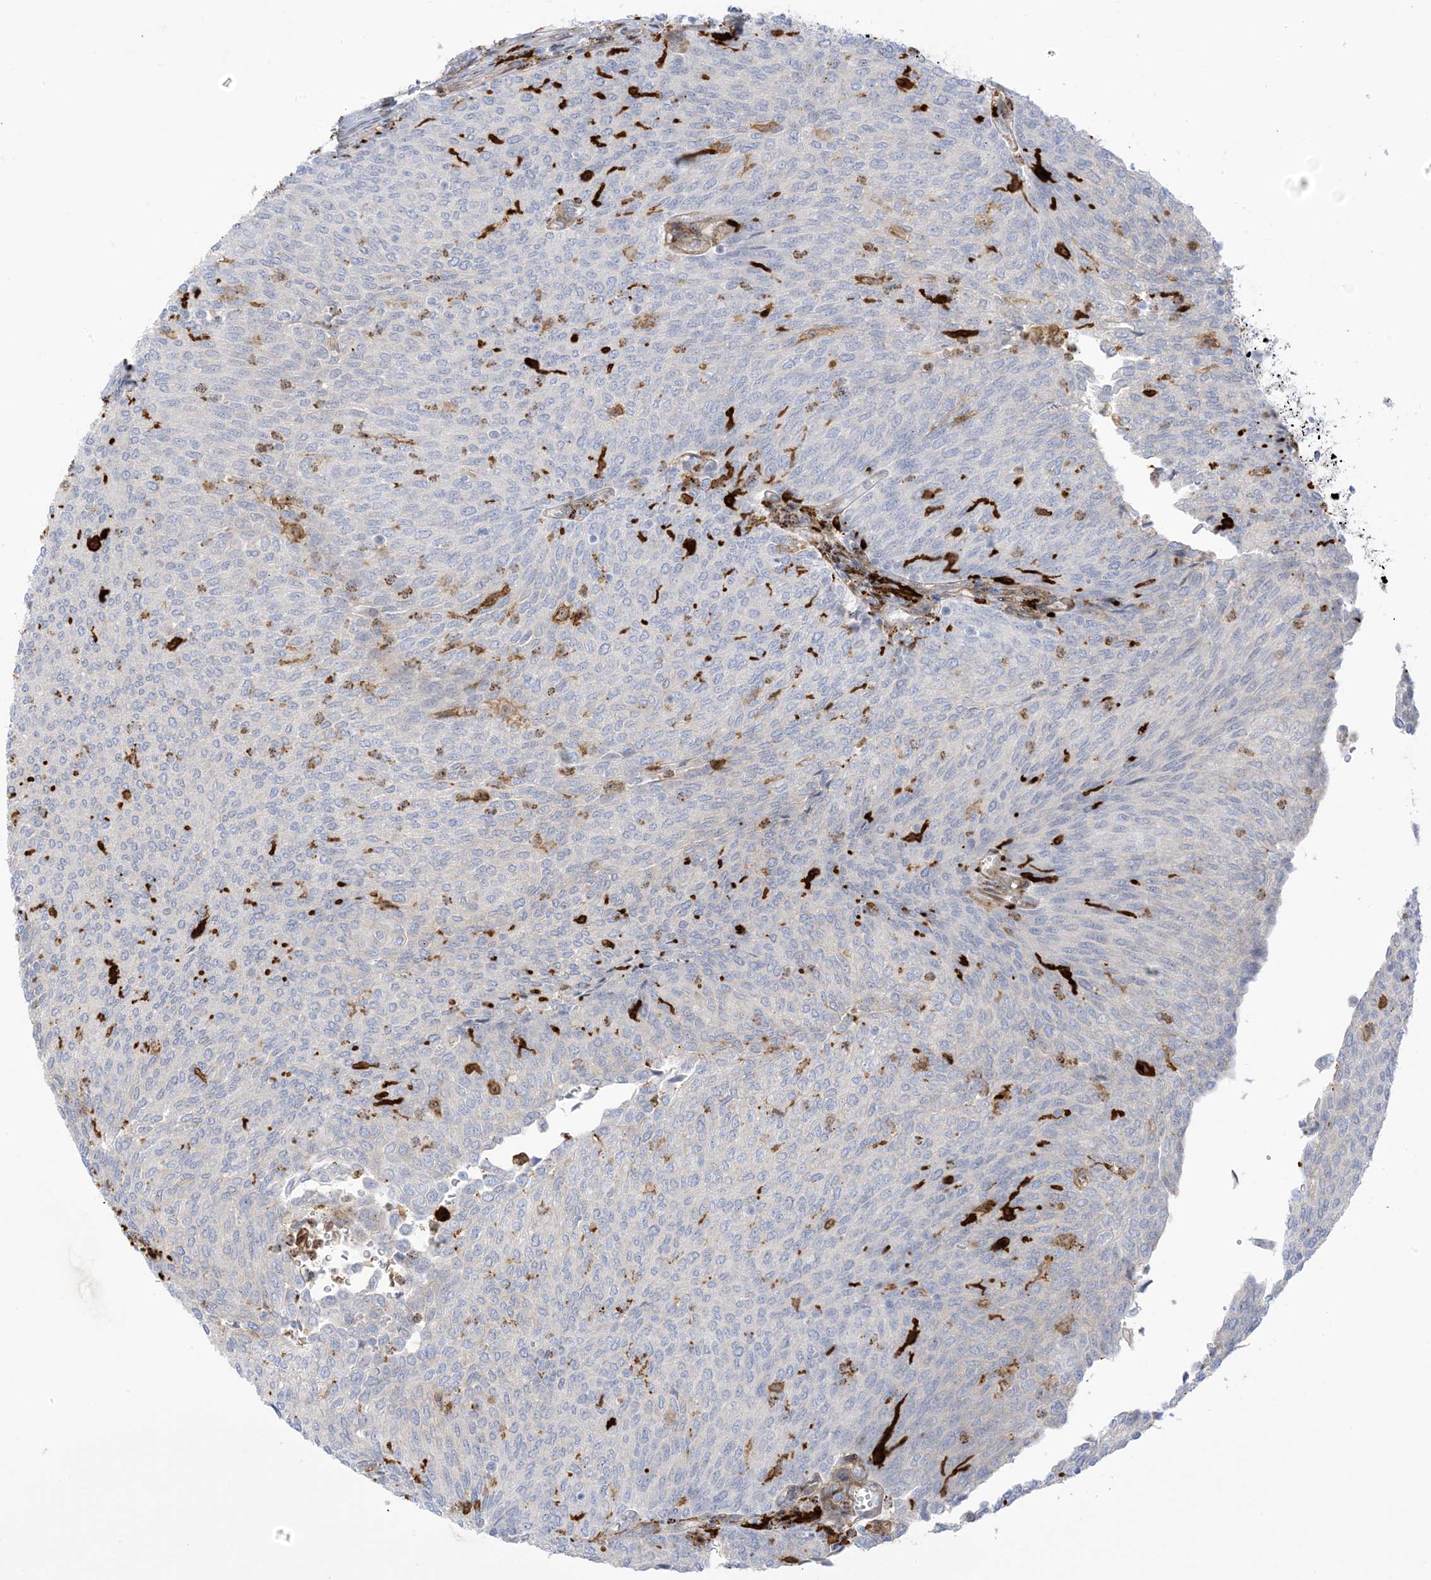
{"staining": {"intensity": "negative", "quantity": "none", "location": "none"}, "tissue": "urothelial cancer", "cell_type": "Tumor cells", "image_type": "cancer", "snomed": [{"axis": "morphology", "description": "Urothelial carcinoma, Low grade"}, {"axis": "topography", "description": "Urinary bladder"}], "caption": "Protein analysis of urothelial cancer exhibits no significant positivity in tumor cells.", "gene": "ICMT", "patient": {"sex": "female", "age": 79}}